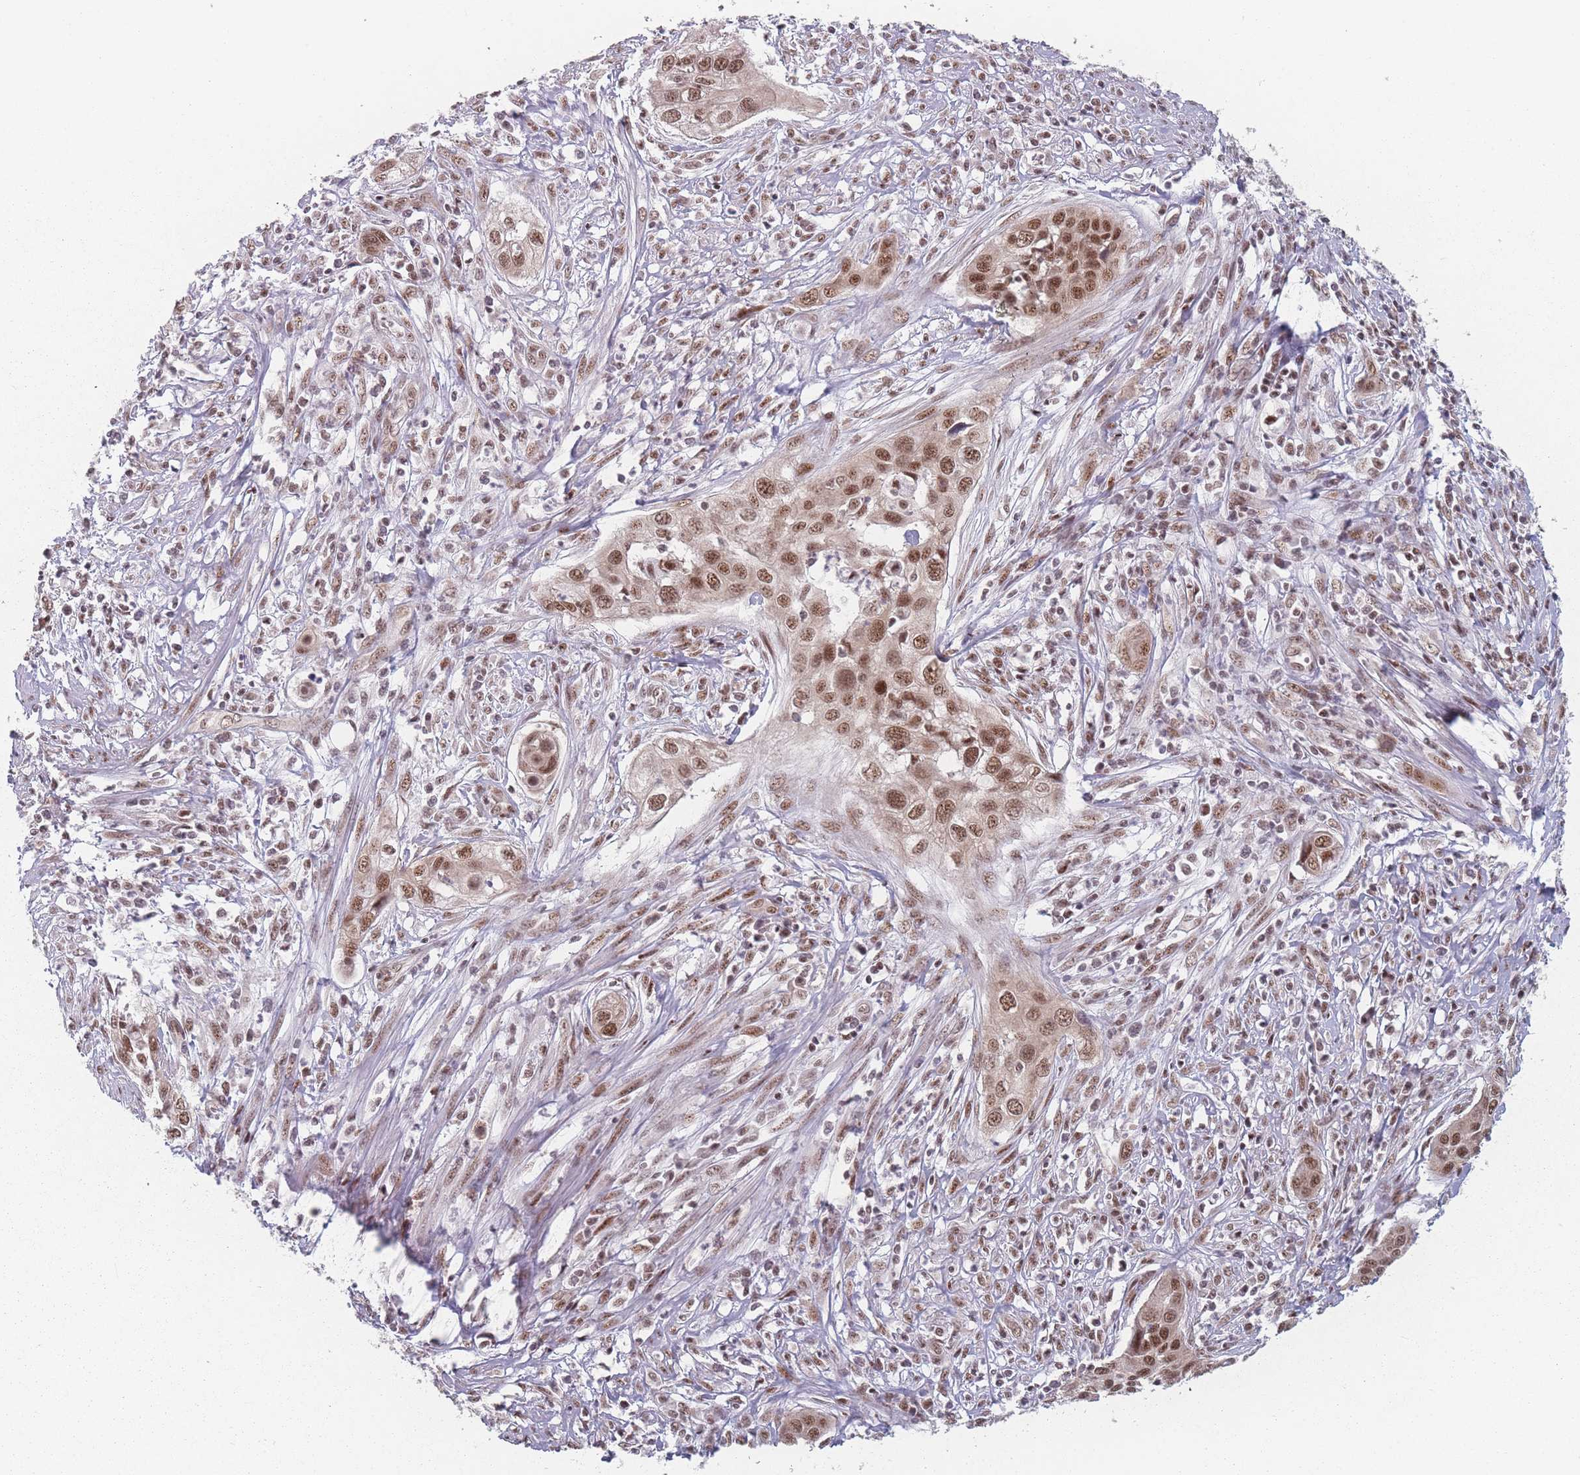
{"staining": {"intensity": "moderate", "quantity": ">75%", "location": "nuclear"}, "tissue": "cervical cancer", "cell_type": "Tumor cells", "image_type": "cancer", "snomed": [{"axis": "morphology", "description": "Squamous cell carcinoma, NOS"}, {"axis": "topography", "description": "Cervix"}], "caption": "Moderate nuclear protein positivity is seen in approximately >75% of tumor cells in cervical cancer.", "gene": "ZC3H14", "patient": {"sex": "female", "age": 34}}